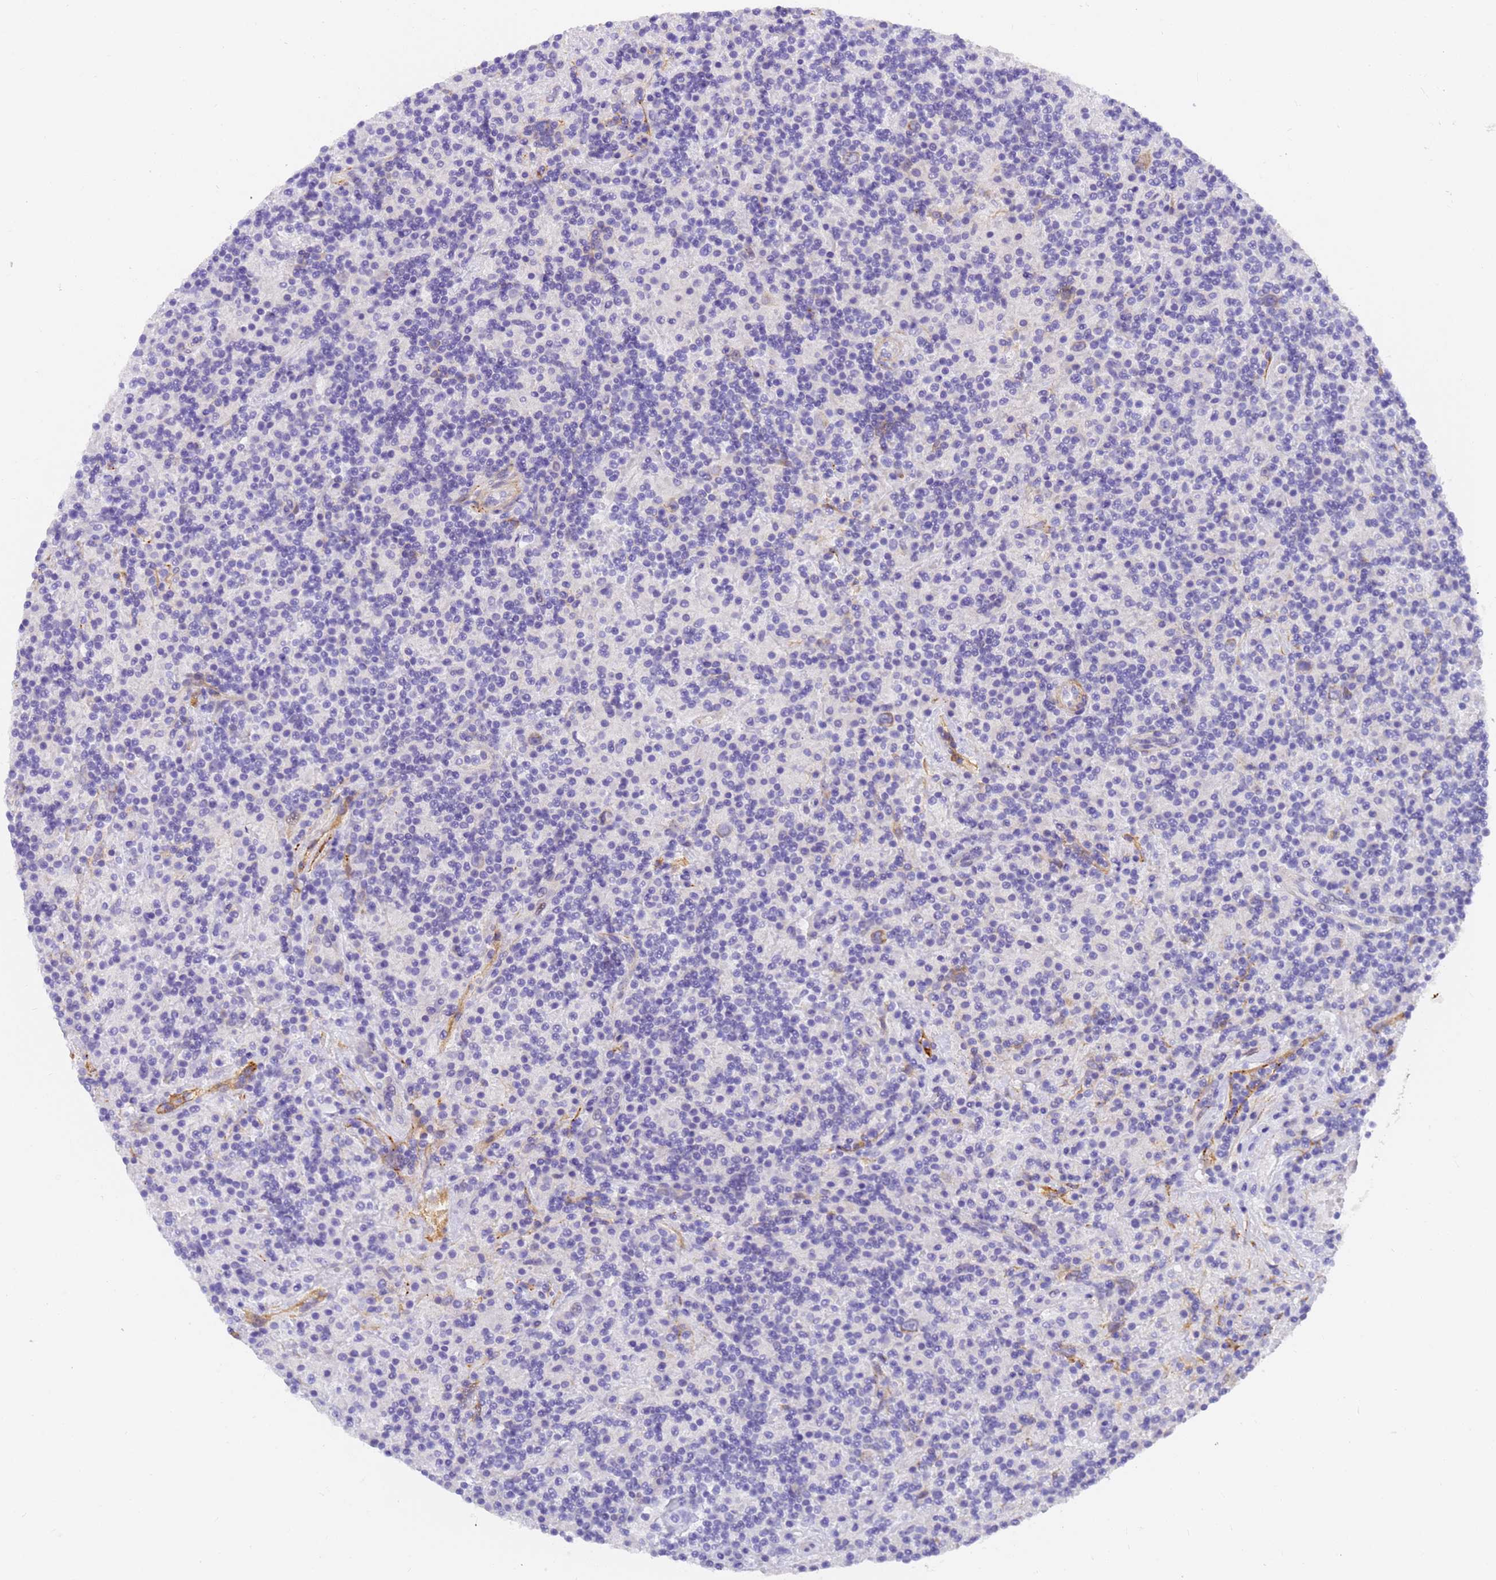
{"staining": {"intensity": "negative", "quantity": "none", "location": "none"}, "tissue": "lymphoma", "cell_type": "Tumor cells", "image_type": "cancer", "snomed": [{"axis": "morphology", "description": "Hodgkin's disease, NOS"}, {"axis": "topography", "description": "Lymph node"}], "caption": "Immunohistochemical staining of Hodgkin's disease reveals no significant staining in tumor cells.", "gene": "MVB12A", "patient": {"sex": "male", "age": 70}}